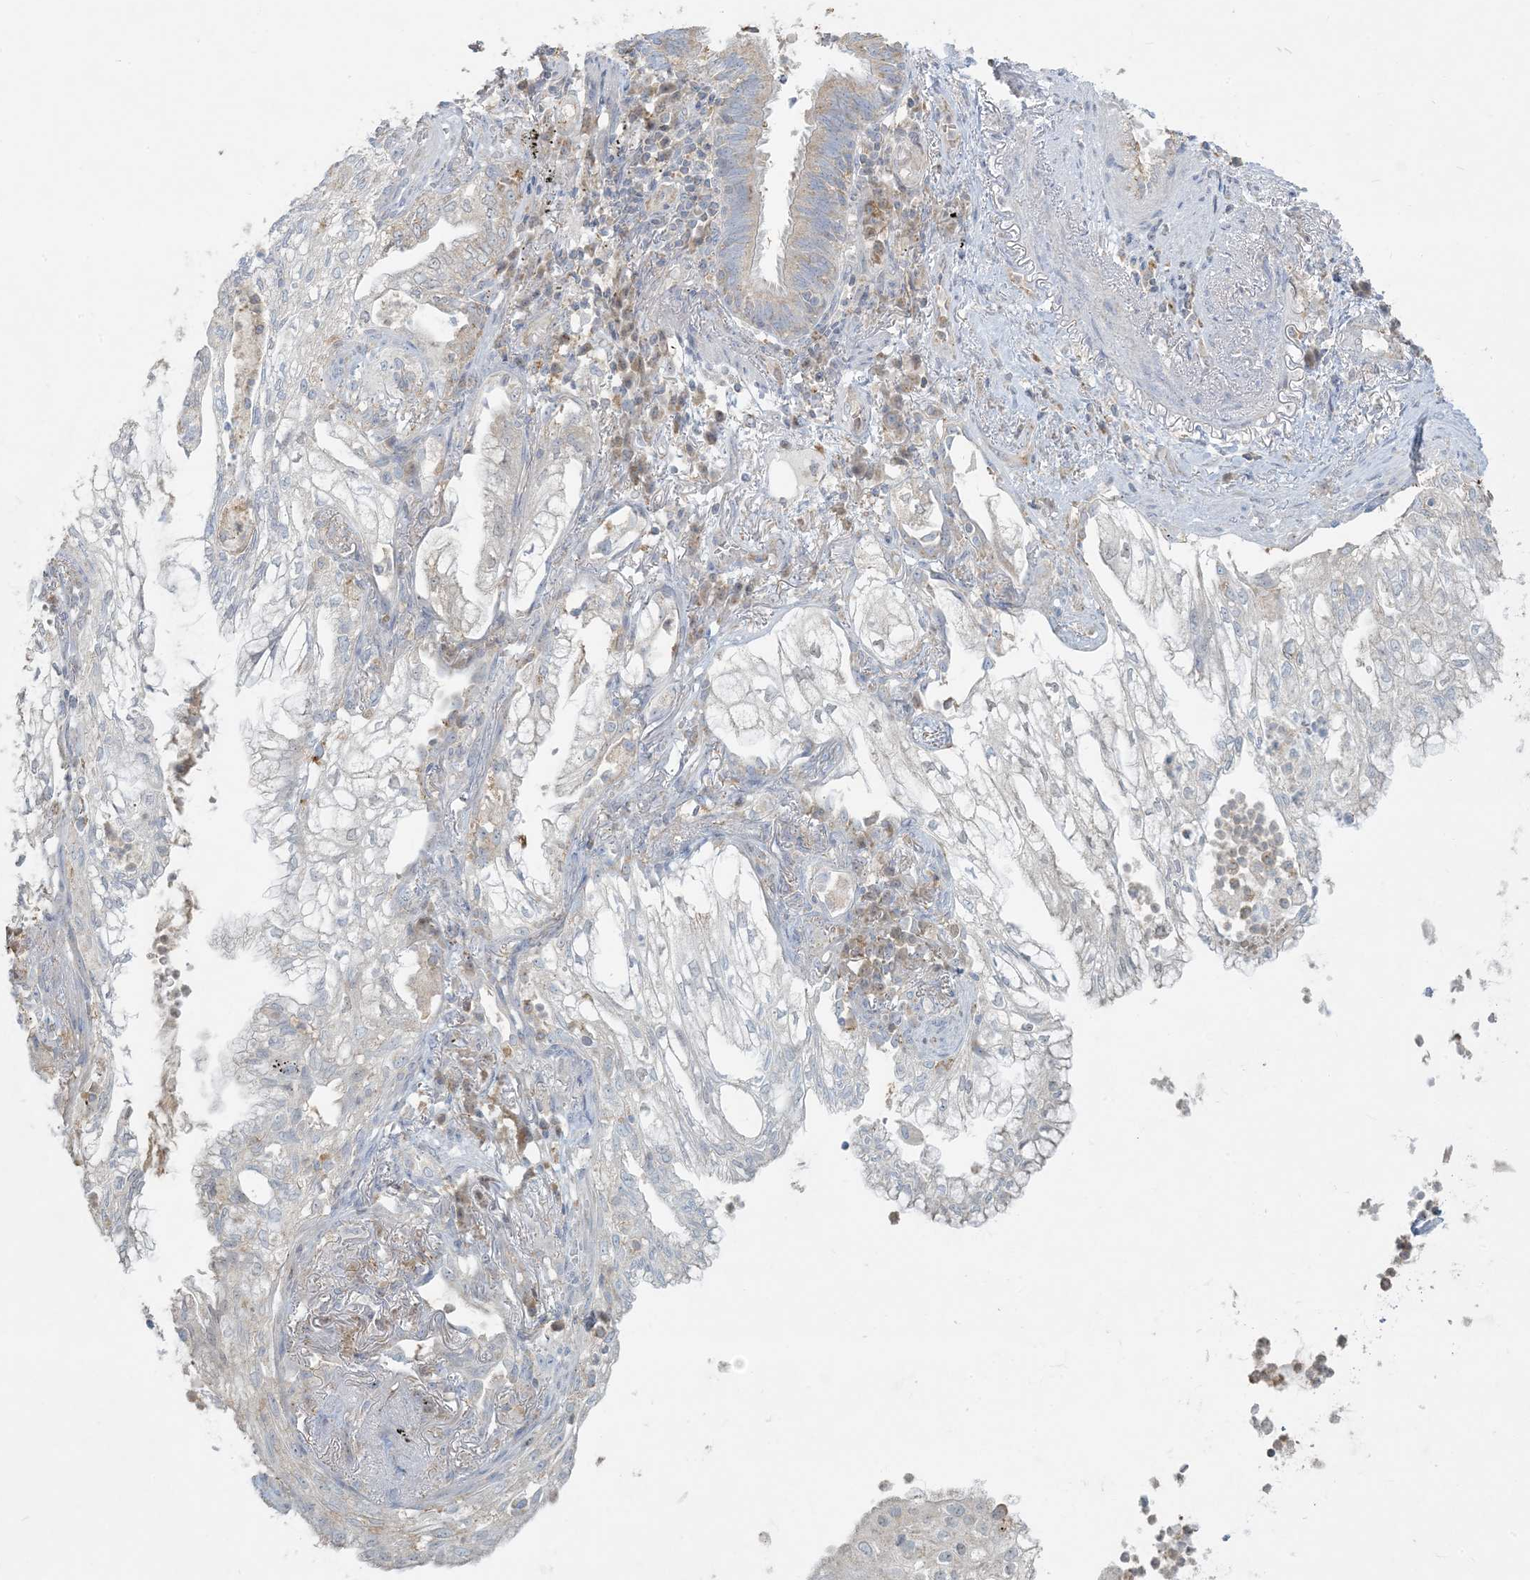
{"staining": {"intensity": "negative", "quantity": "none", "location": "none"}, "tissue": "lung cancer", "cell_type": "Tumor cells", "image_type": "cancer", "snomed": [{"axis": "morphology", "description": "Adenocarcinoma, NOS"}, {"axis": "topography", "description": "Lung"}], "caption": "Immunohistochemistry image of neoplastic tissue: lung cancer (adenocarcinoma) stained with DAB demonstrates no significant protein staining in tumor cells.", "gene": "HACL1", "patient": {"sex": "female", "age": 70}}